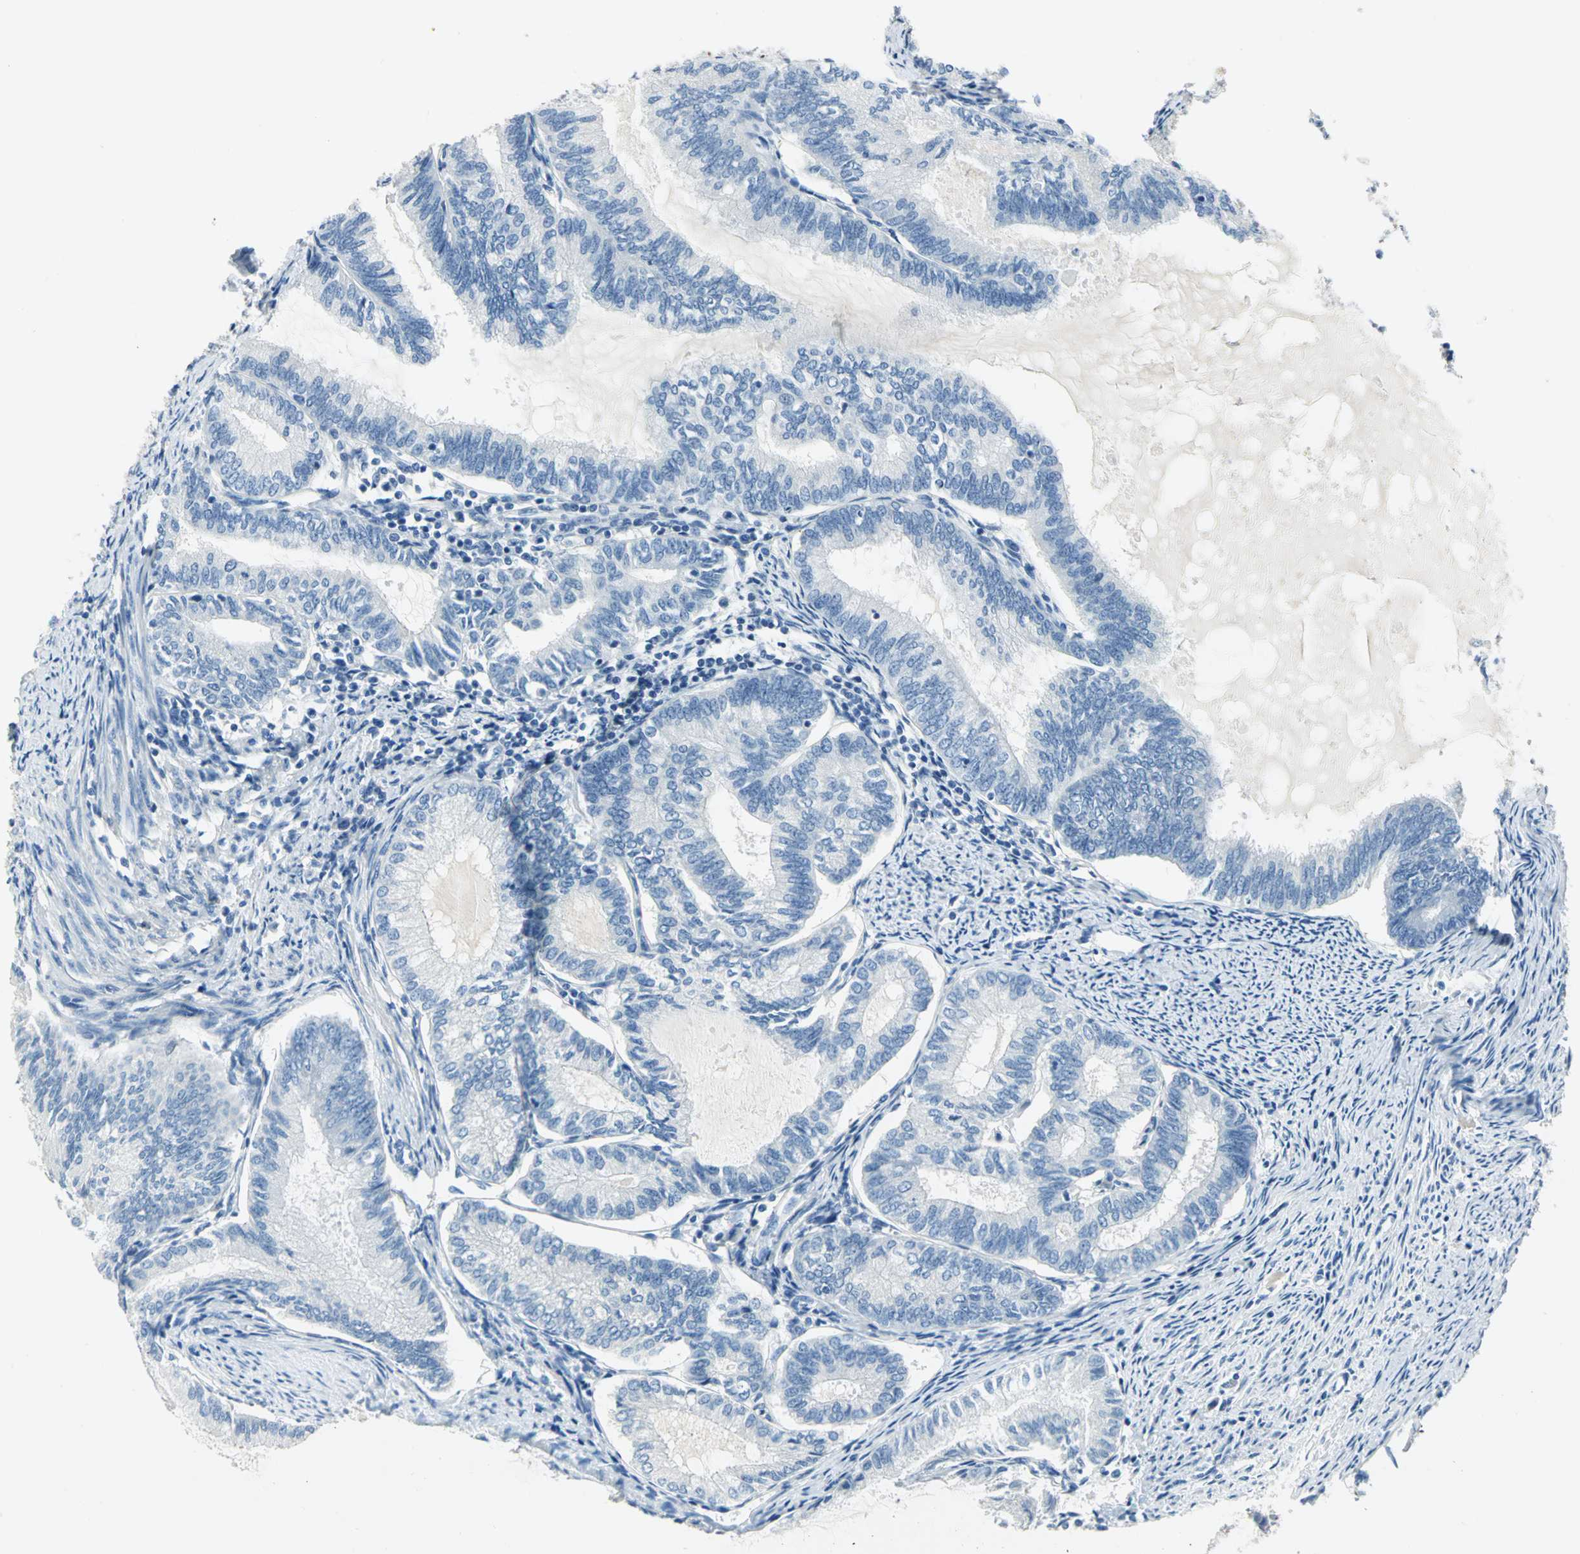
{"staining": {"intensity": "negative", "quantity": "none", "location": "none"}, "tissue": "endometrial cancer", "cell_type": "Tumor cells", "image_type": "cancer", "snomed": [{"axis": "morphology", "description": "Adenocarcinoma, NOS"}, {"axis": "topography", "description": "Endometrium"}], "caption": "This micrograph is of adenocarcinoma (endometrial) stained with immunohistochemistry to label a protein in brown with the nuclei are counter-stained blue. There is no staining in tumor cells.", "gene": "UCHL1", "patient": {"sex": "female", "age": 86}}